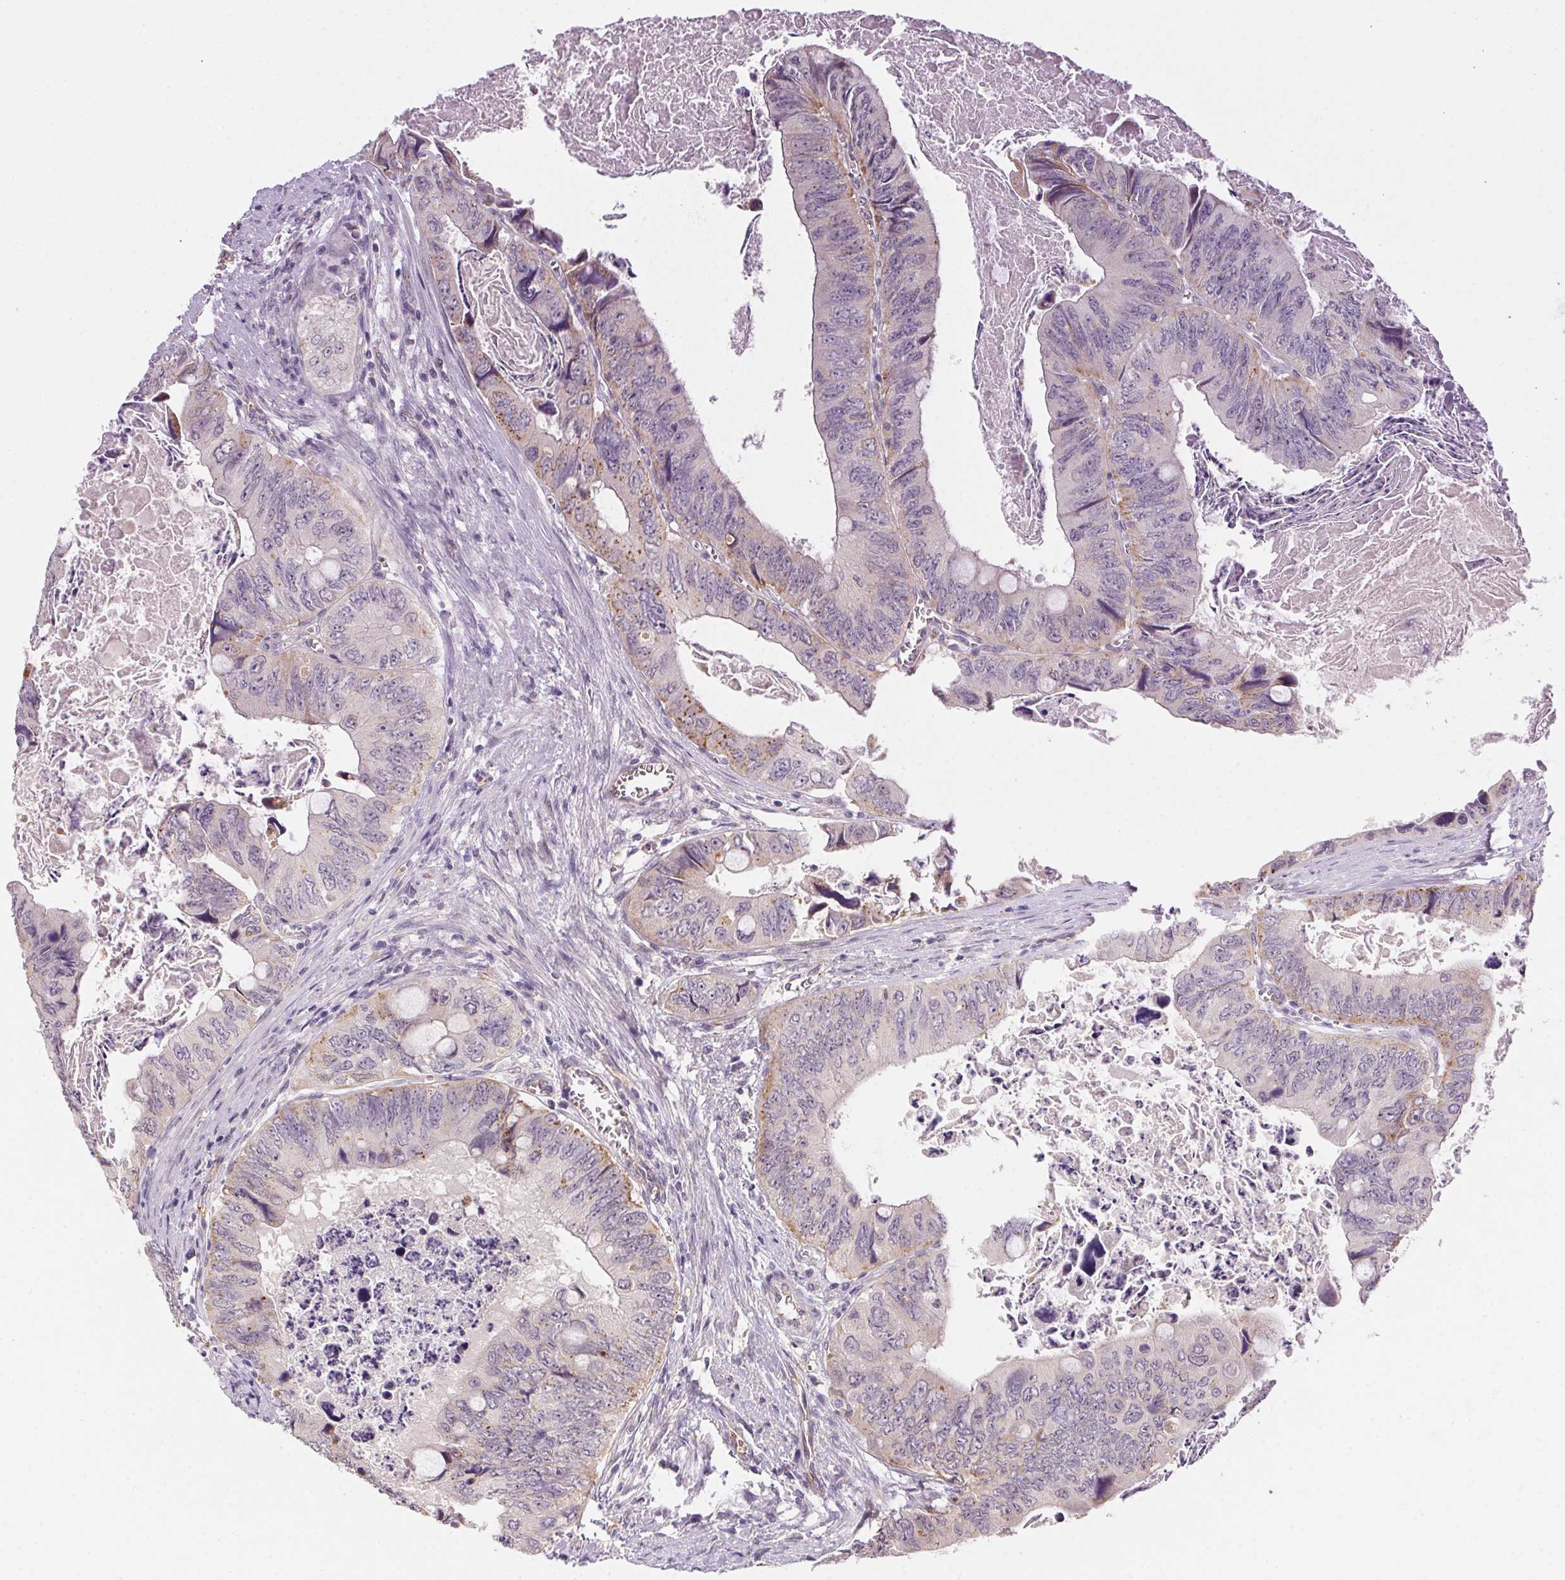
{"staining": {"intensity": "moderate", "quantity": "<25%", "location": "cytoplasmic/membranous"}, "tissue": "colorectal cancer", "cell_type": "Tumor cells", "image_type": "cancer", "snomed": [{"axis": "morphology", "description": "Adenocarcinoma, NOS"}, {"axis": "topography", "description": "Colon"}], "caption": "This is a photomicrograph of immunohistochemistry staining of colorectal adenocarcinoma, which shows moderate positivity in the cytoplasmic/membranous of tumor cells.", "gene": "METTL13", "patient": {"sex": "female", "age": 84}}